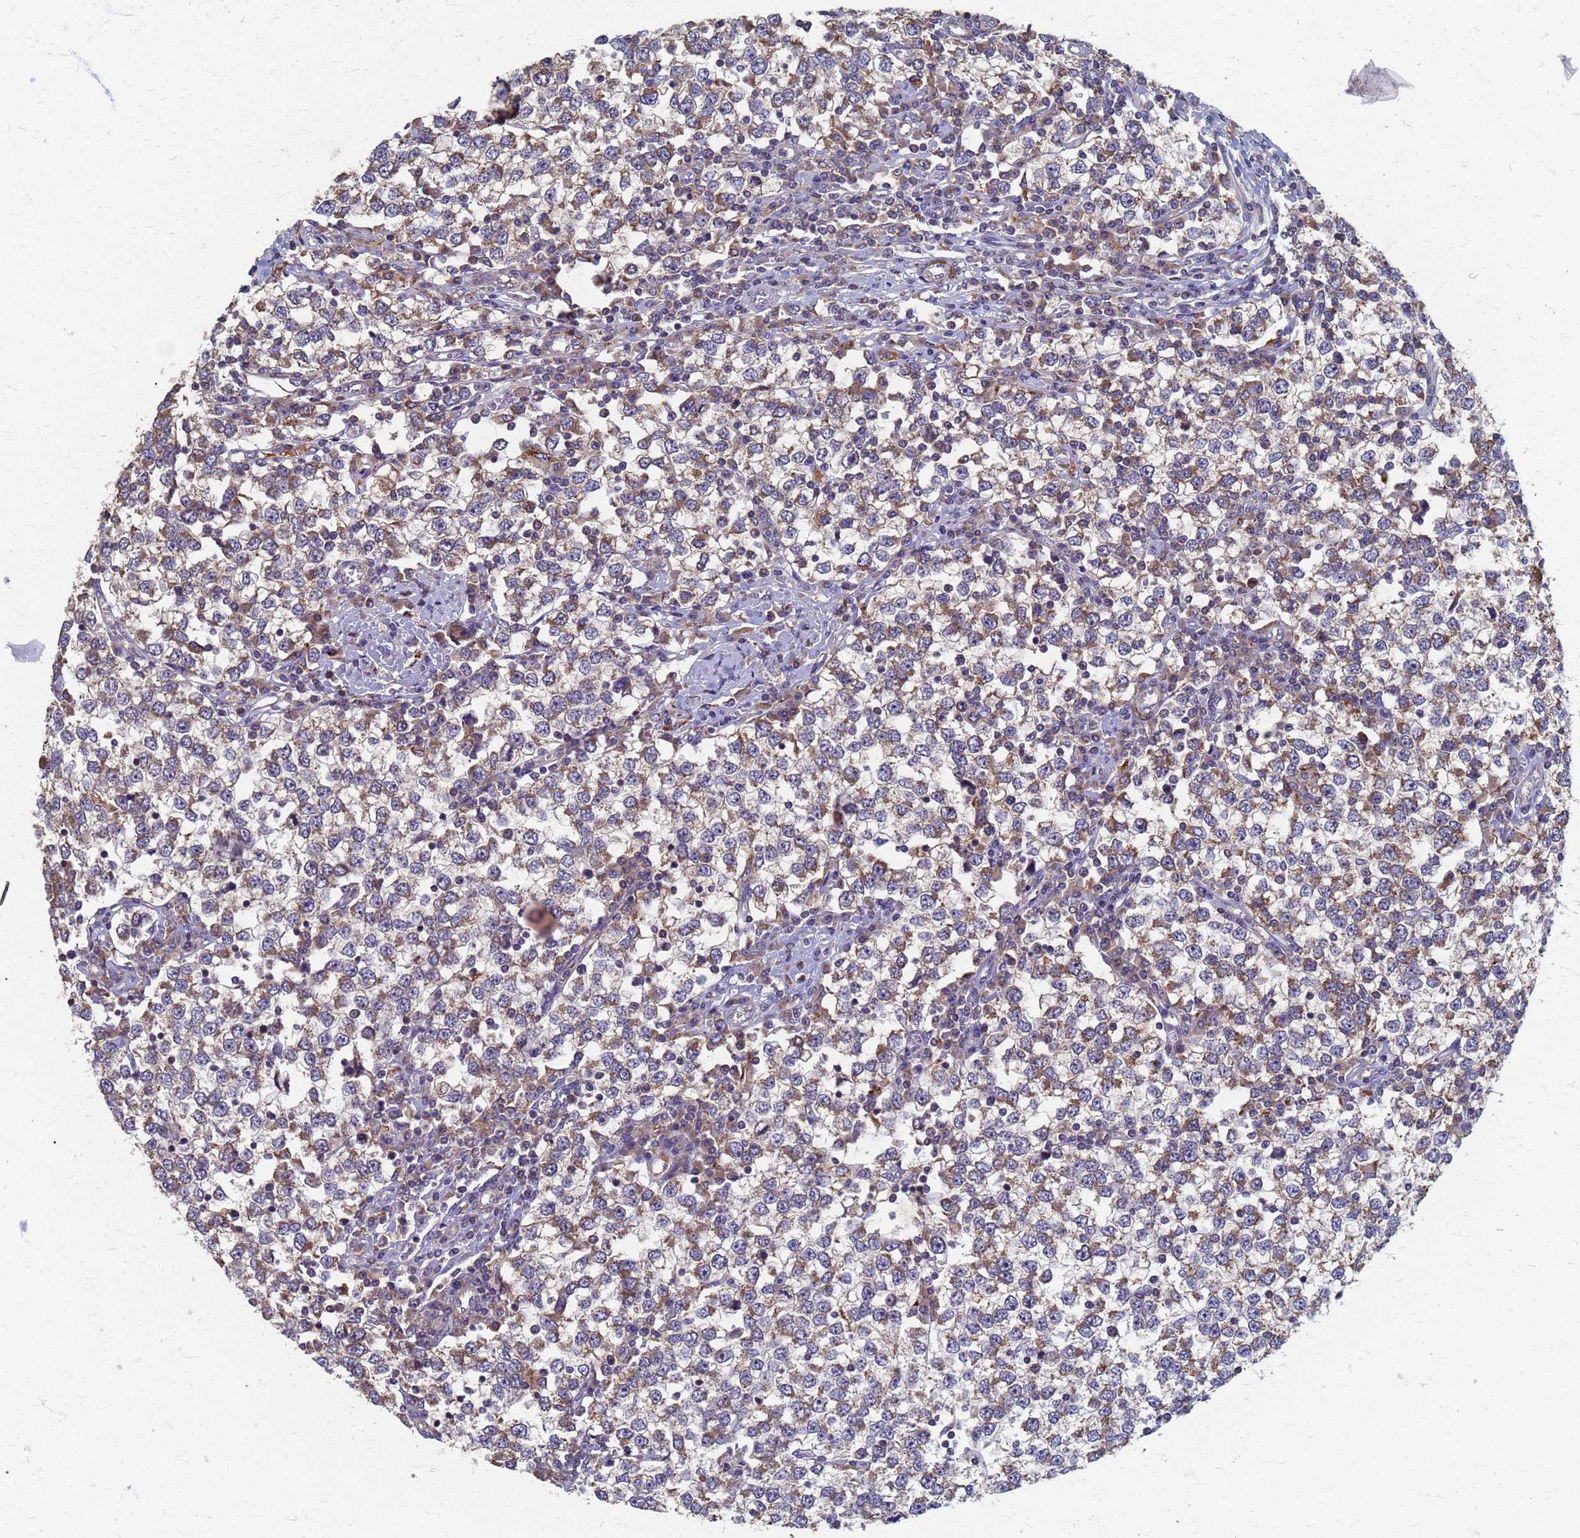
{"staining": {"intensity": "moderate", "quantity": "25%-75%", "location": "cytoplasmic/membranous"}, "tissue": "testis cancer", "cell_type": "Tumor cells", "image_type": "cancer", "snomed": [{"axis": "morphology", "description": "Seminoma, NOS"}, {"axis": "topography", "description": "Testis"}], "caption": "Protein staining displays moderate cytoplasmic/membranous positivity in about 25%-75% of tumor cells in testis cancer.", "gene": "ATPAF1", "patient": {"sex": "male", "age": 65}}